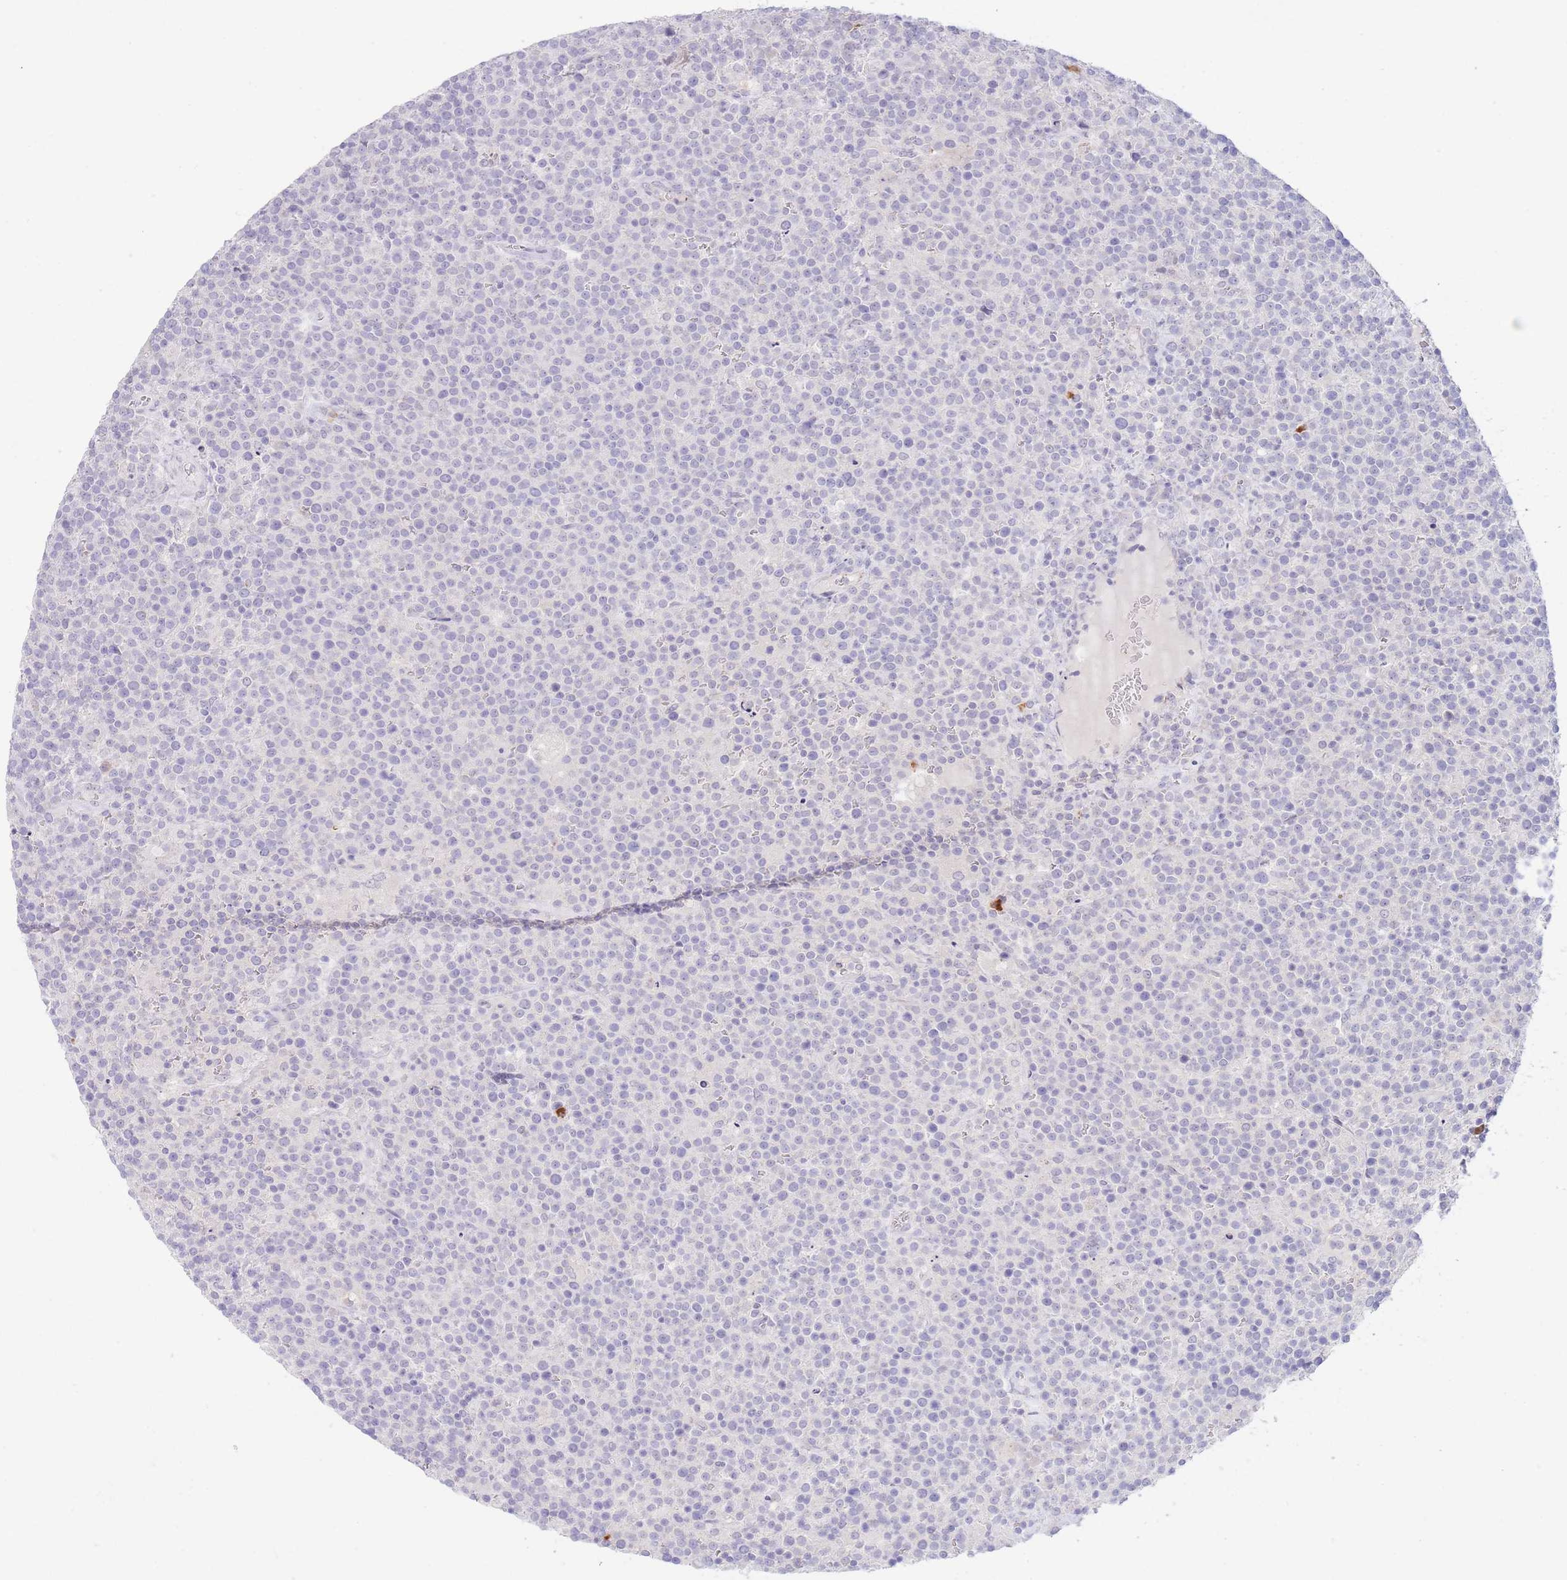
{"staining": {"intensity": "negative", "quantity": "none", "location": "none"}, "tissue": "lymphoma", "cell_type": "Tumor cells", "image_type": "cancer", "snomed": [{"axis": "morphology", "description": "Malignant lymphoma, non-Hodgkin's type, High grade"}, {"axis": "topography", "description": "Lymph node"}], "caption": "An image of lymphoma stained for a protein reveals no brown staining in tumor cells. The staining is performed using DAB brown chromogen with nuclei counter-stained in using hematoxylin.", "gene": "LCLAT1", "patient": {"sex": "male", "age": 61}}